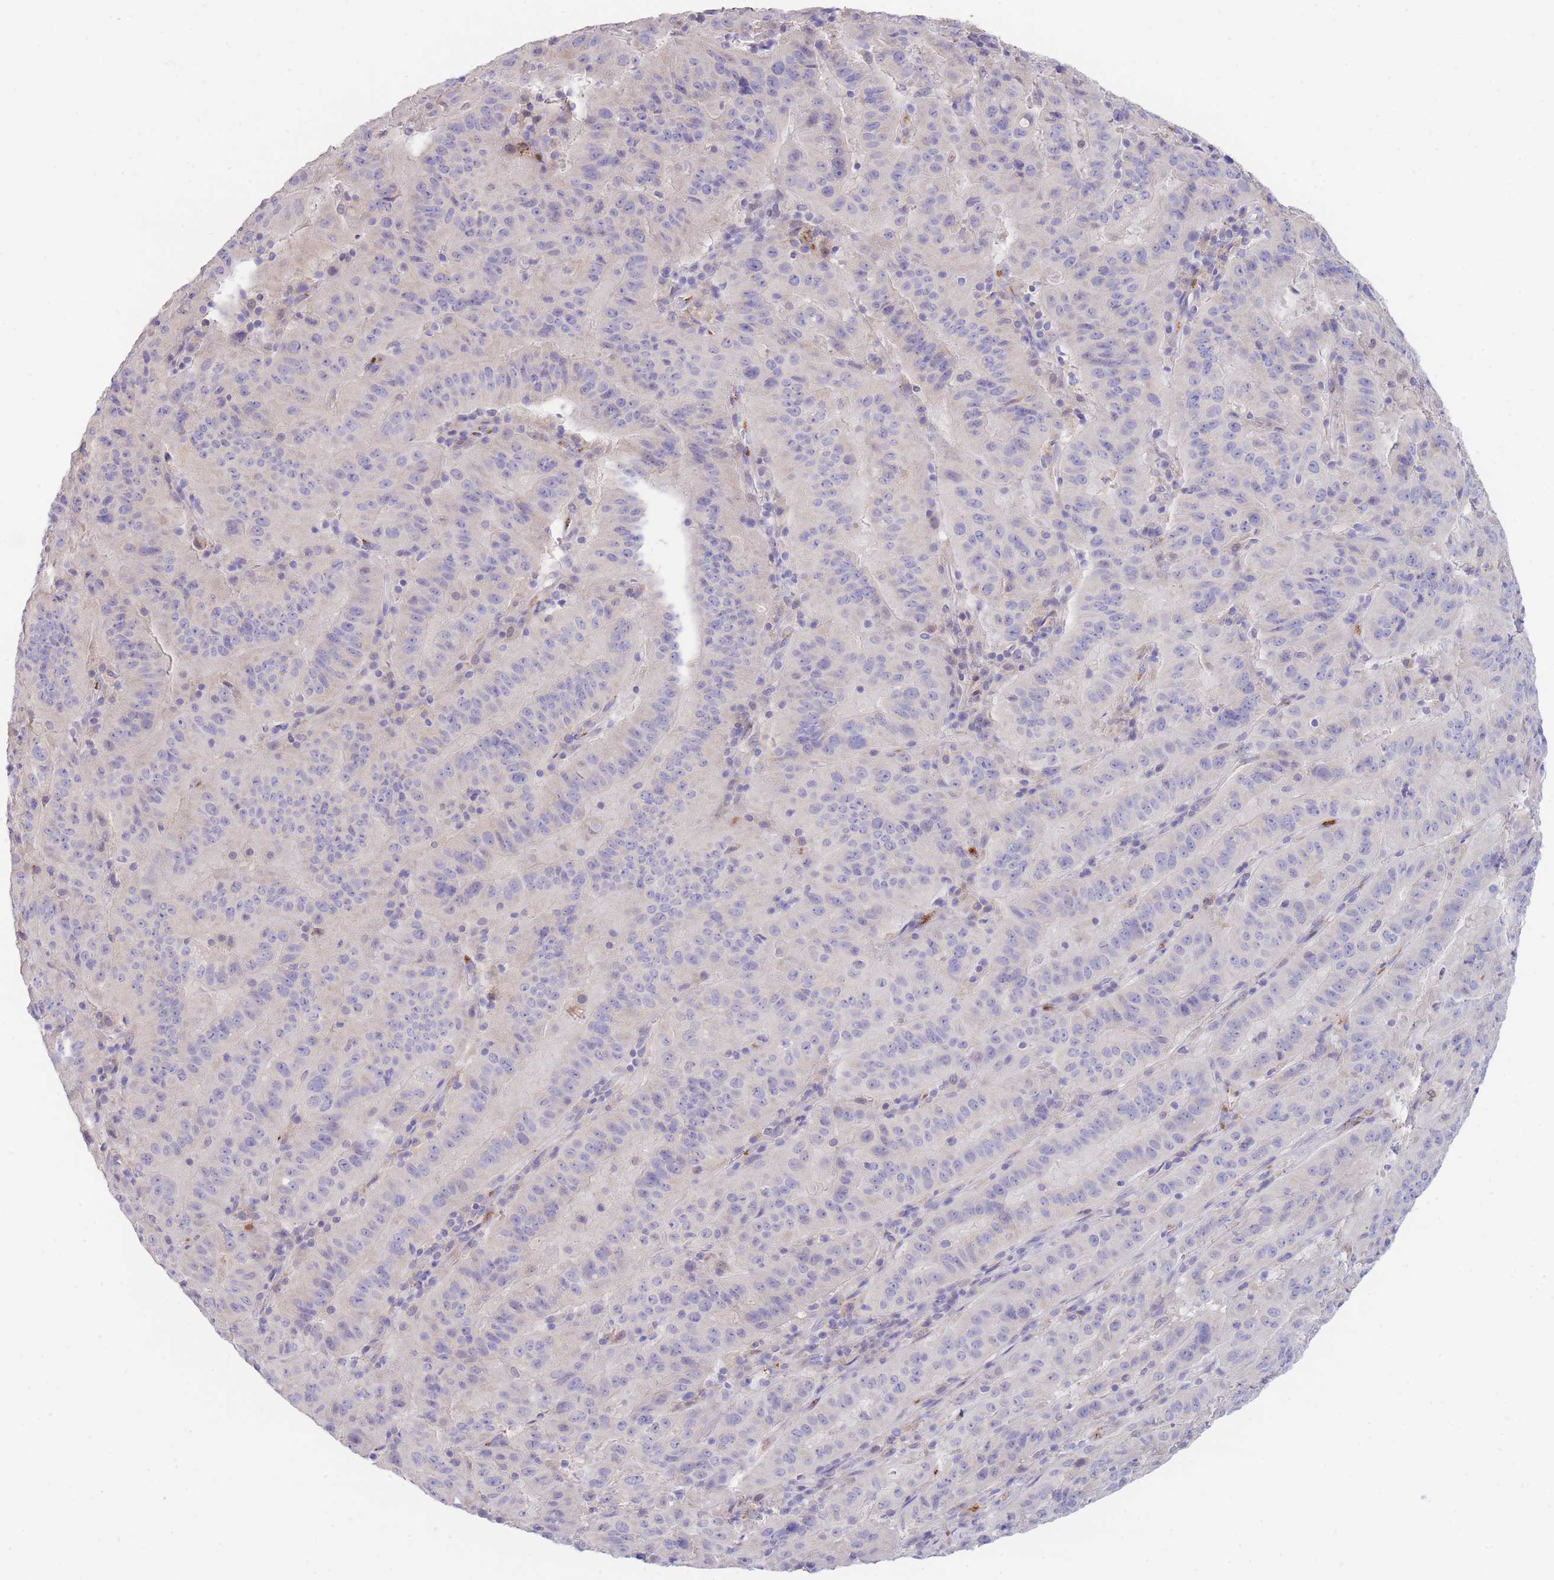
{"staining": {"intensity": "negative", "quantity": "none", "location": "none"}, "tissue": "pancreatic cancer", "cell_type": "Tumor cells", "image_type": "cancer", "snomed": [{"axis": "morphology", "description": "Adenocarcinoma, NOS"}, {"axis": "topography", "description": "Pancreas"}], "caption": "Immunohistochemical staining of human adenocarcinoma (pancreatic) shows no significant positivity in tumor cells.", "gene": "CENPM", "patient": {"sex": "male", "age": 63}}